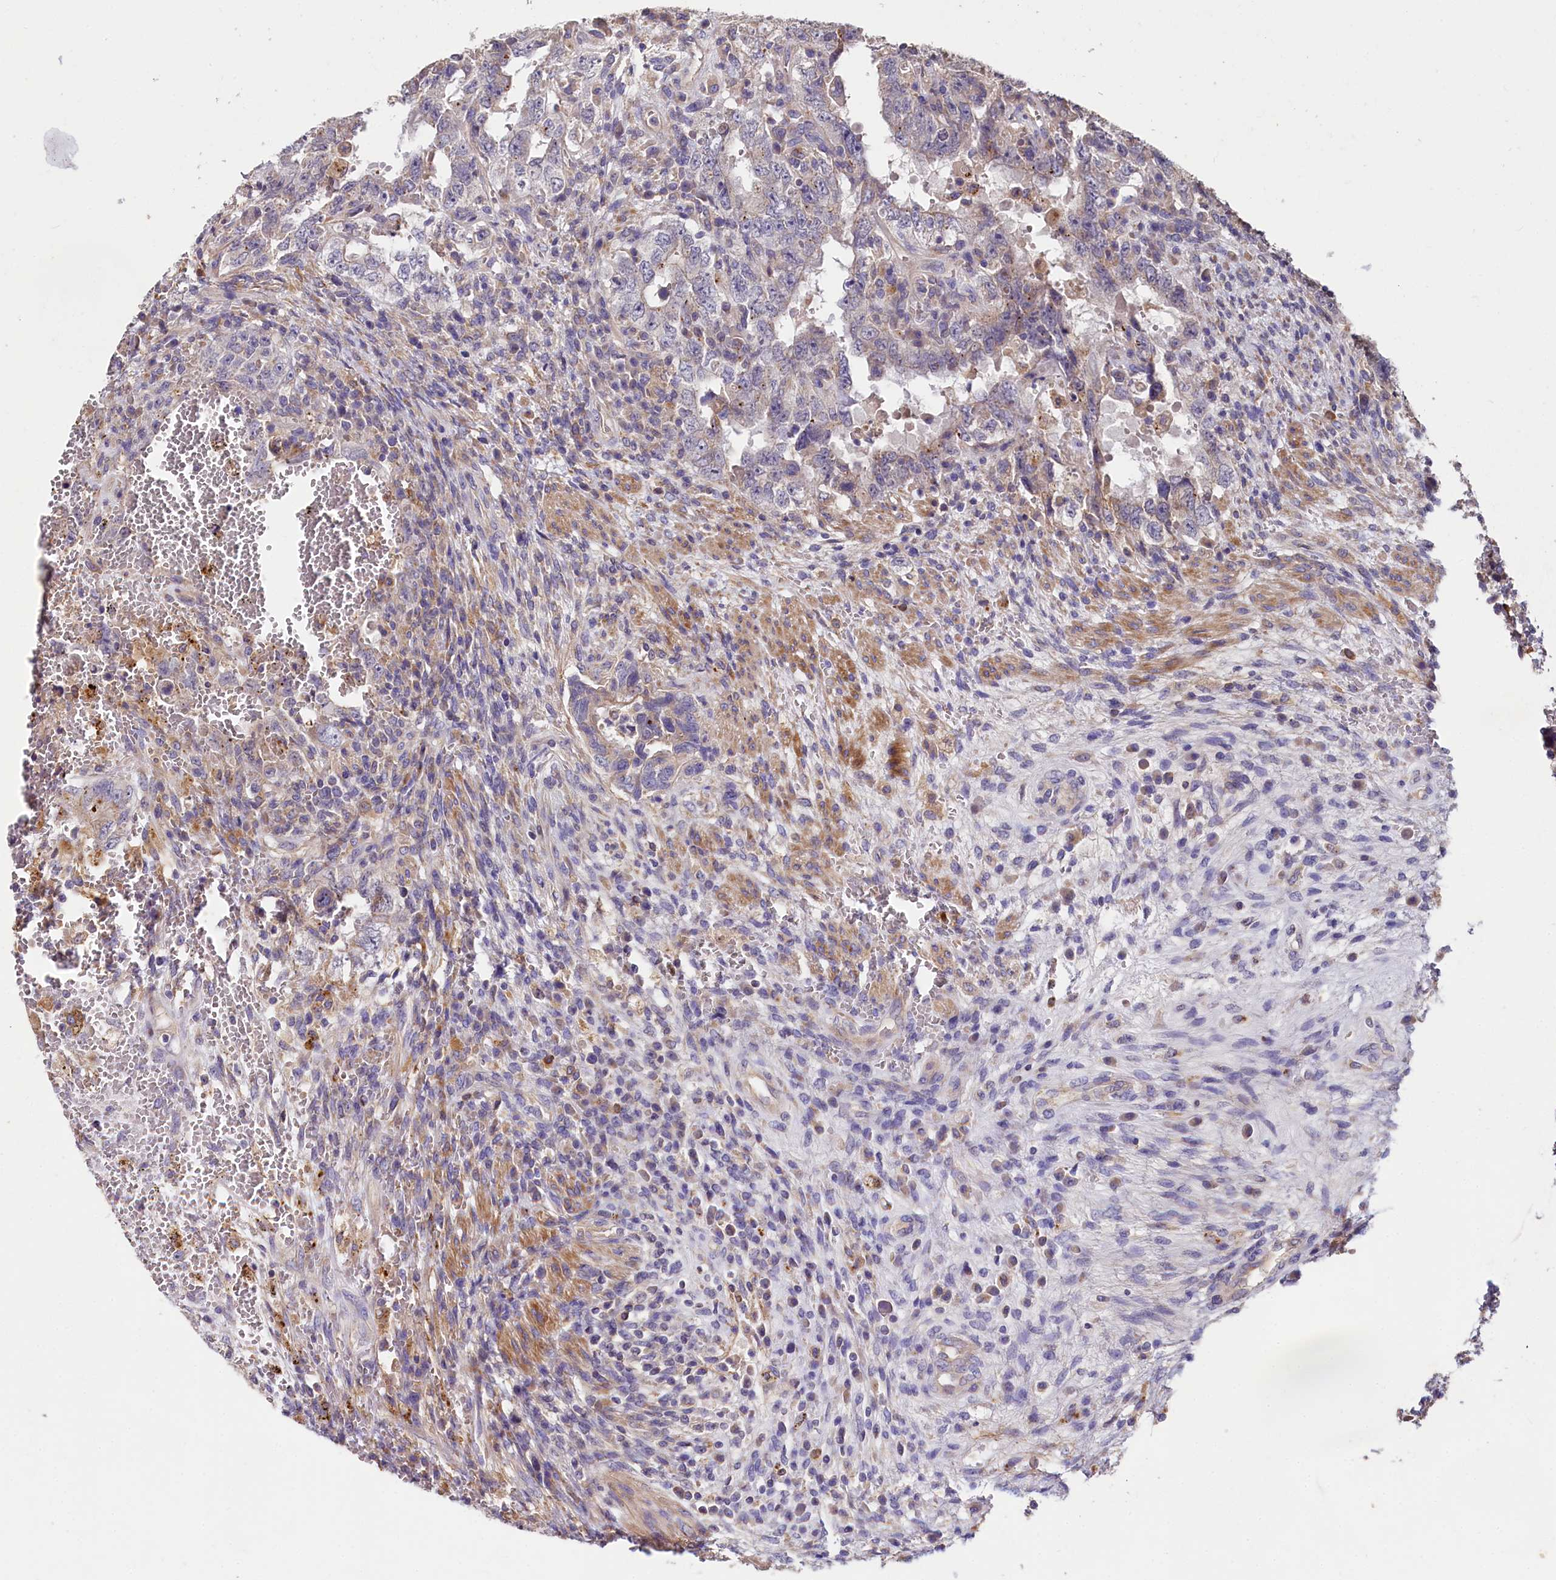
{"staining": {"intensity": "moderate", "quantity": "<25%", "location": "cytoplasmic/membranous"}, "tissue": "testis cancer", "cell_type": "Tumor cells", "image_type": "cancer", "snomed": [{"axis": "morphology", "description": "Carcinoma, Embryonal, NOS"}, {"axis": "topography", "description": "Testis"}], "caption": "Testis cancer (embryonal carcinoma) stained for a protein exhibits moderate cytoplasmic/membranous positivity in tumor cells.", "gene": "SPRYD3", "patient": {"sex": "male", "age": 26}}